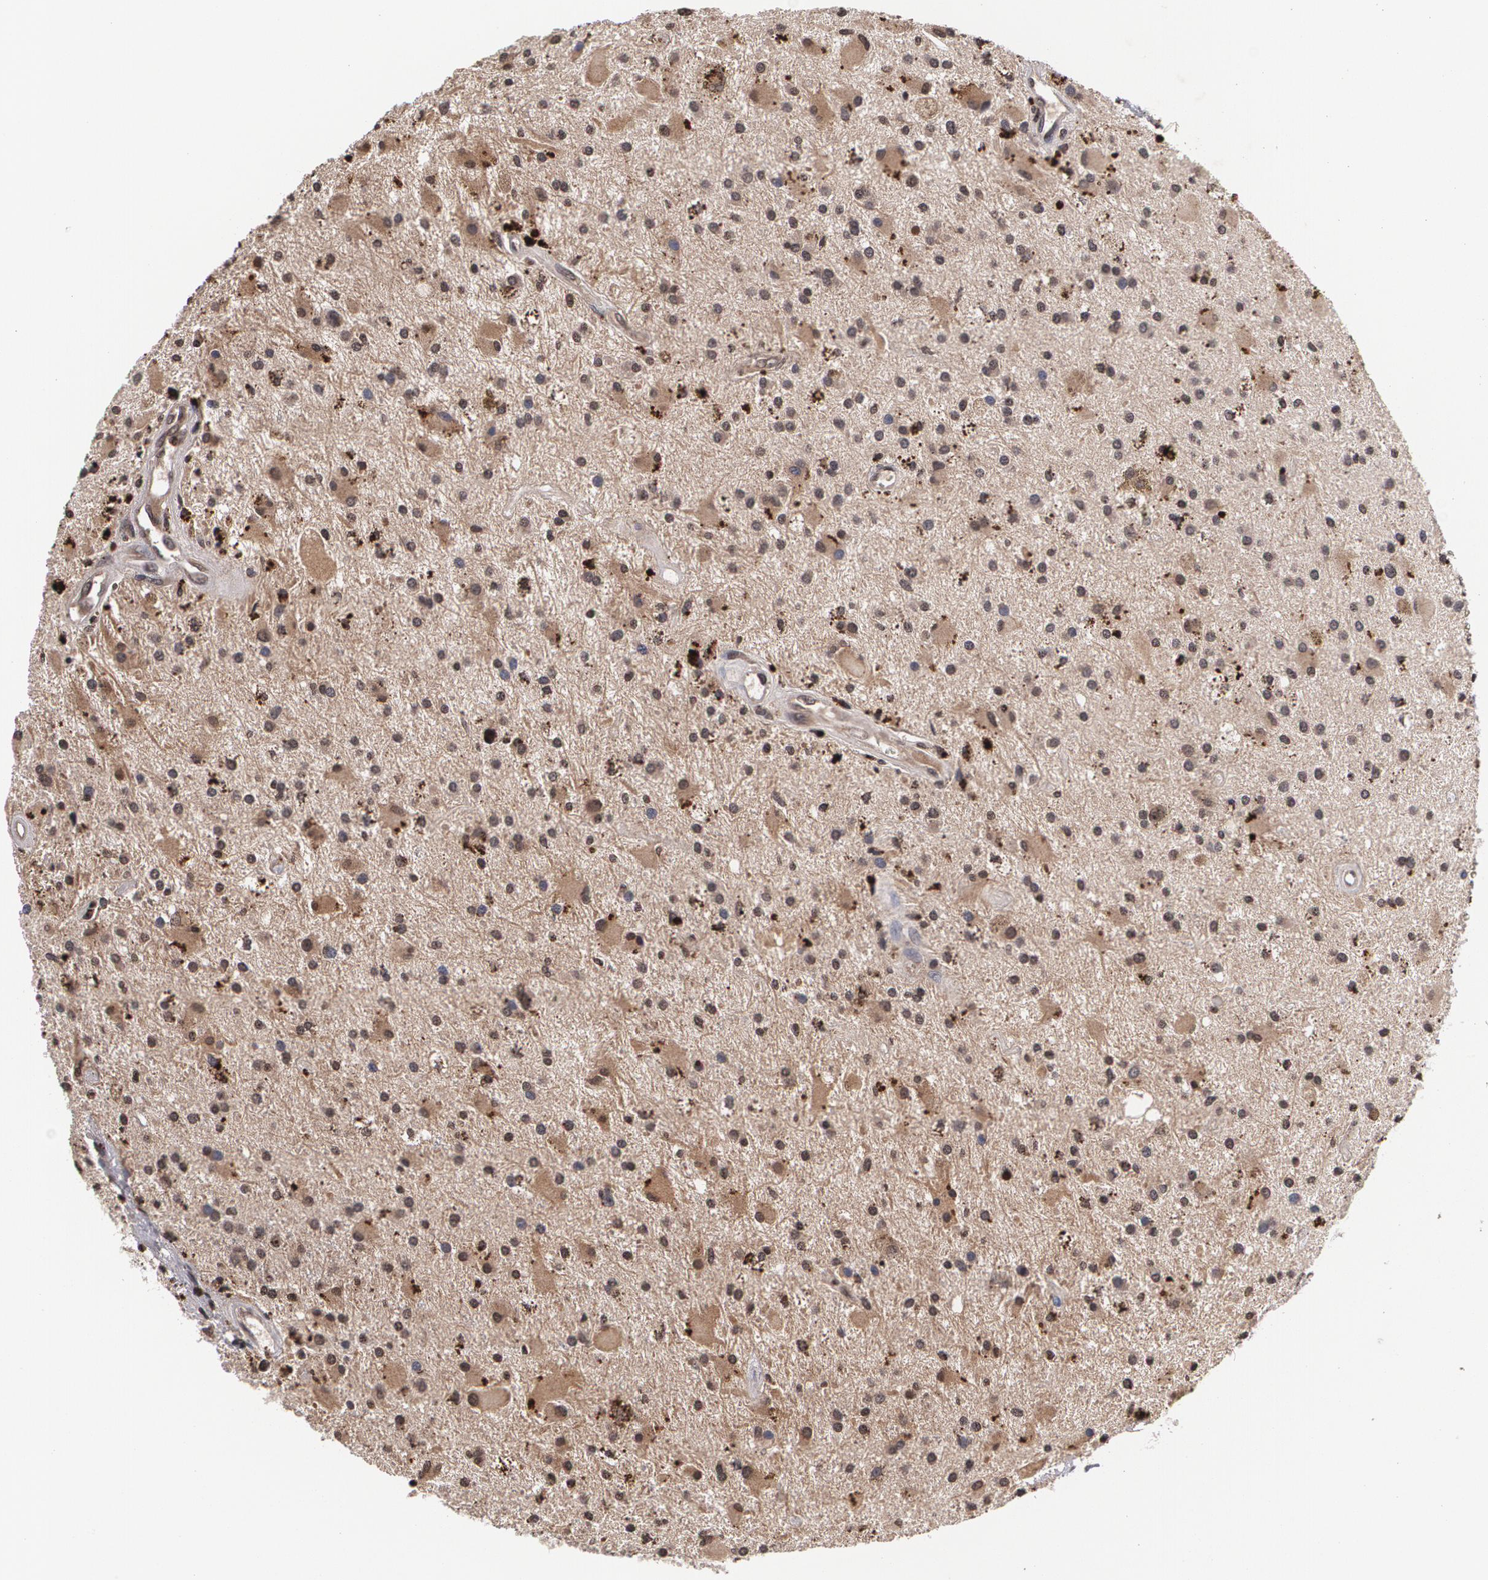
{"staining": {"intensity": "weak", "quantity": "25%-75%", "location": "cytoplasmic/membranous,nuclear"}, "tissue": "glioma", "cell_type": "Tumor cells", "image_type": "cancer", "snomed": [{"axis": "morphology", "description": "Glioma, malignant, Low grade"}, {"axis": "topography", "description": "Brain"}], "caption": "A histopathology image of human glioma stained for a protein displays weak cytoplasmic/membranous and nuclear brown staining in tumor cells.", "gene": "MVP", "patient": {"sex": "male", "age": 58}}